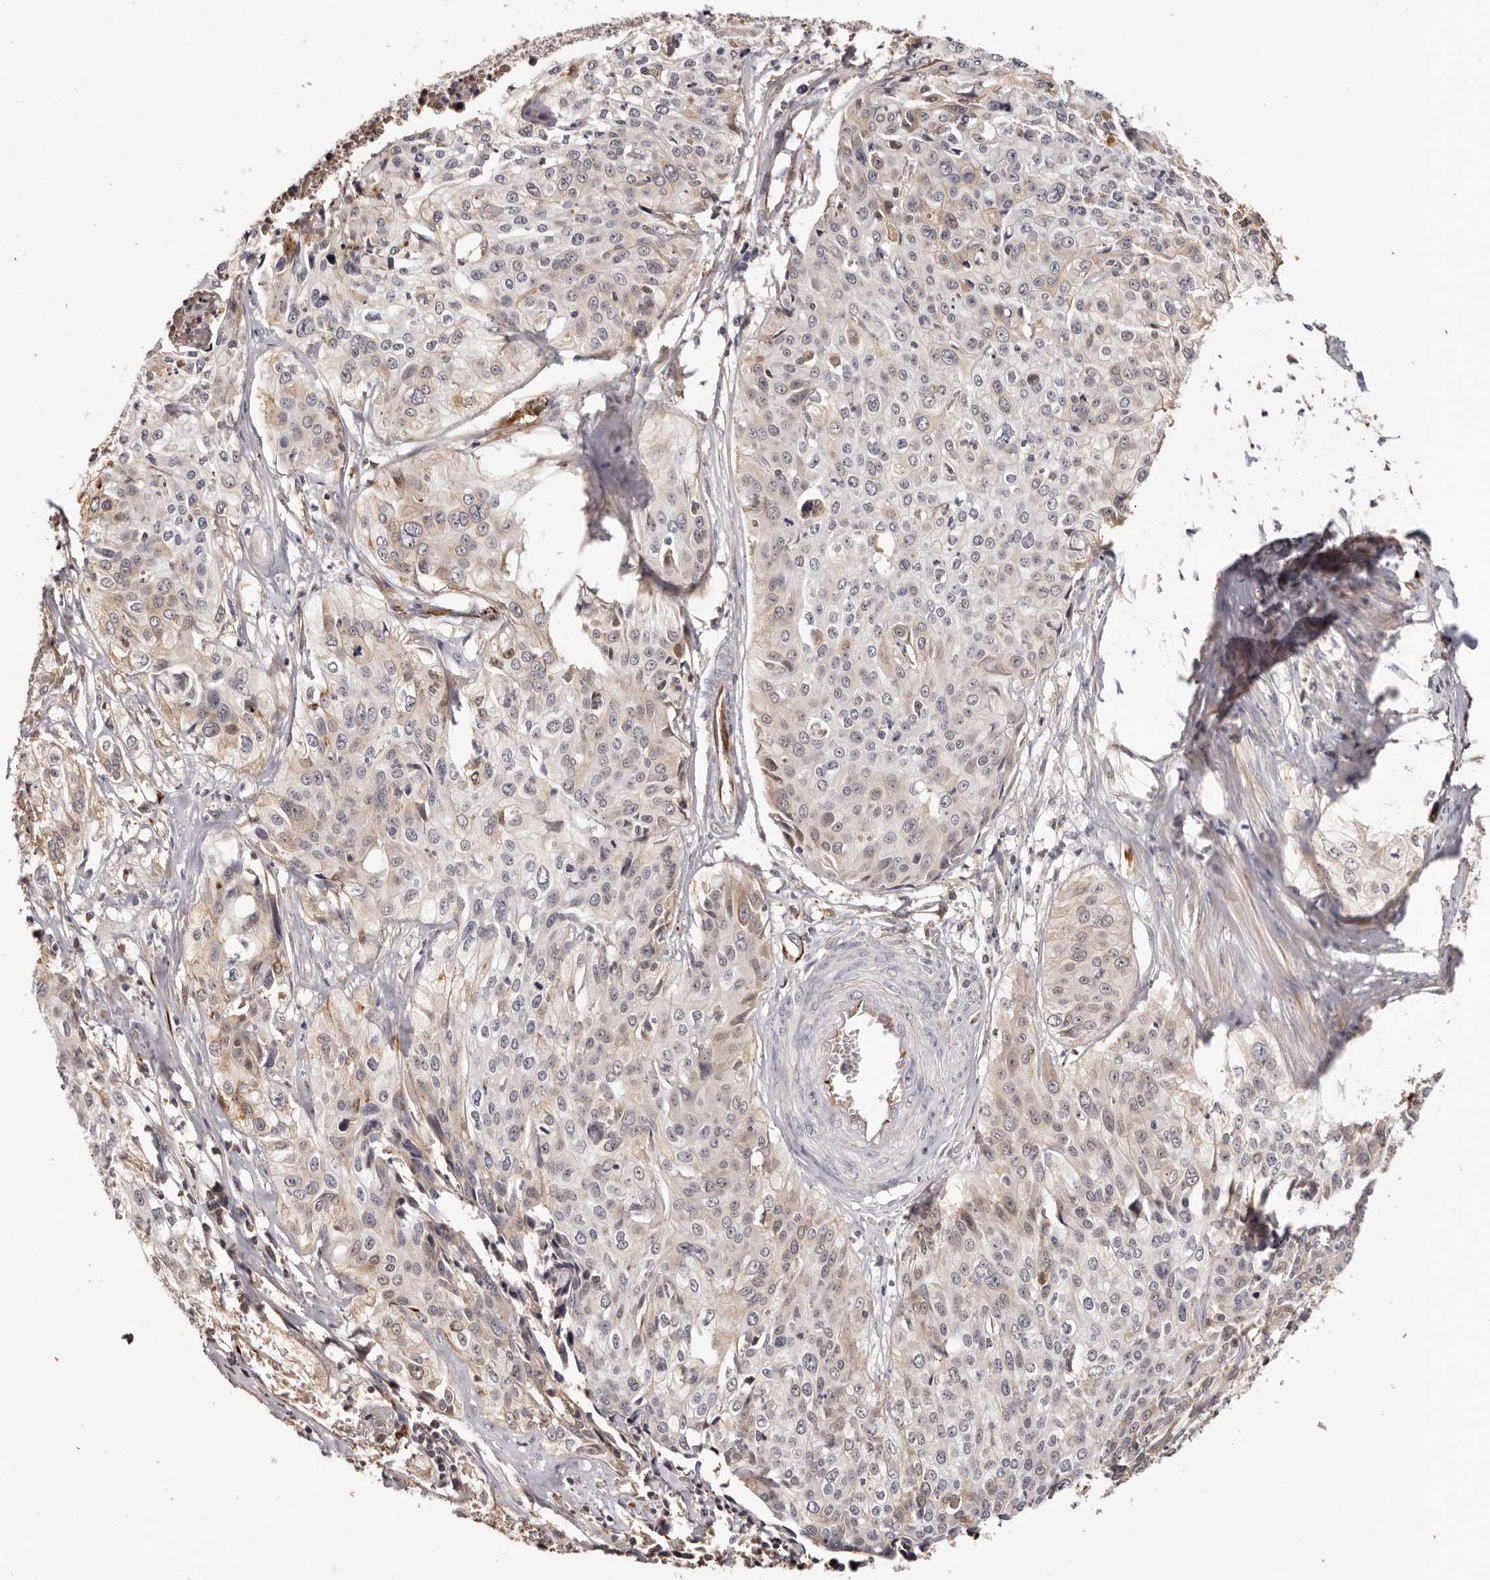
{"staining": {"intensity": "weak", "quantity": "<25%", "location": "cytoplasmic/membranous"}, "tissue": "cervical cancer", "cell_type": "Tumor cells", "image_type": "cancer", "snomed": [{"axis": "morphology", "description": "Squamous cell carcinoma, NOS"}, {"axis": "topography", "description": "Cervix"}], "caption": "Immunohistochemistry (IHC) image of neoplastic tissue: cervical cancer stained with DAB (3,3'-diaminobenzidine) displays no significant protein positivity in tumor cells.", "gene": "ZNF557", "patient": {"sex": "female", "age": 31}}